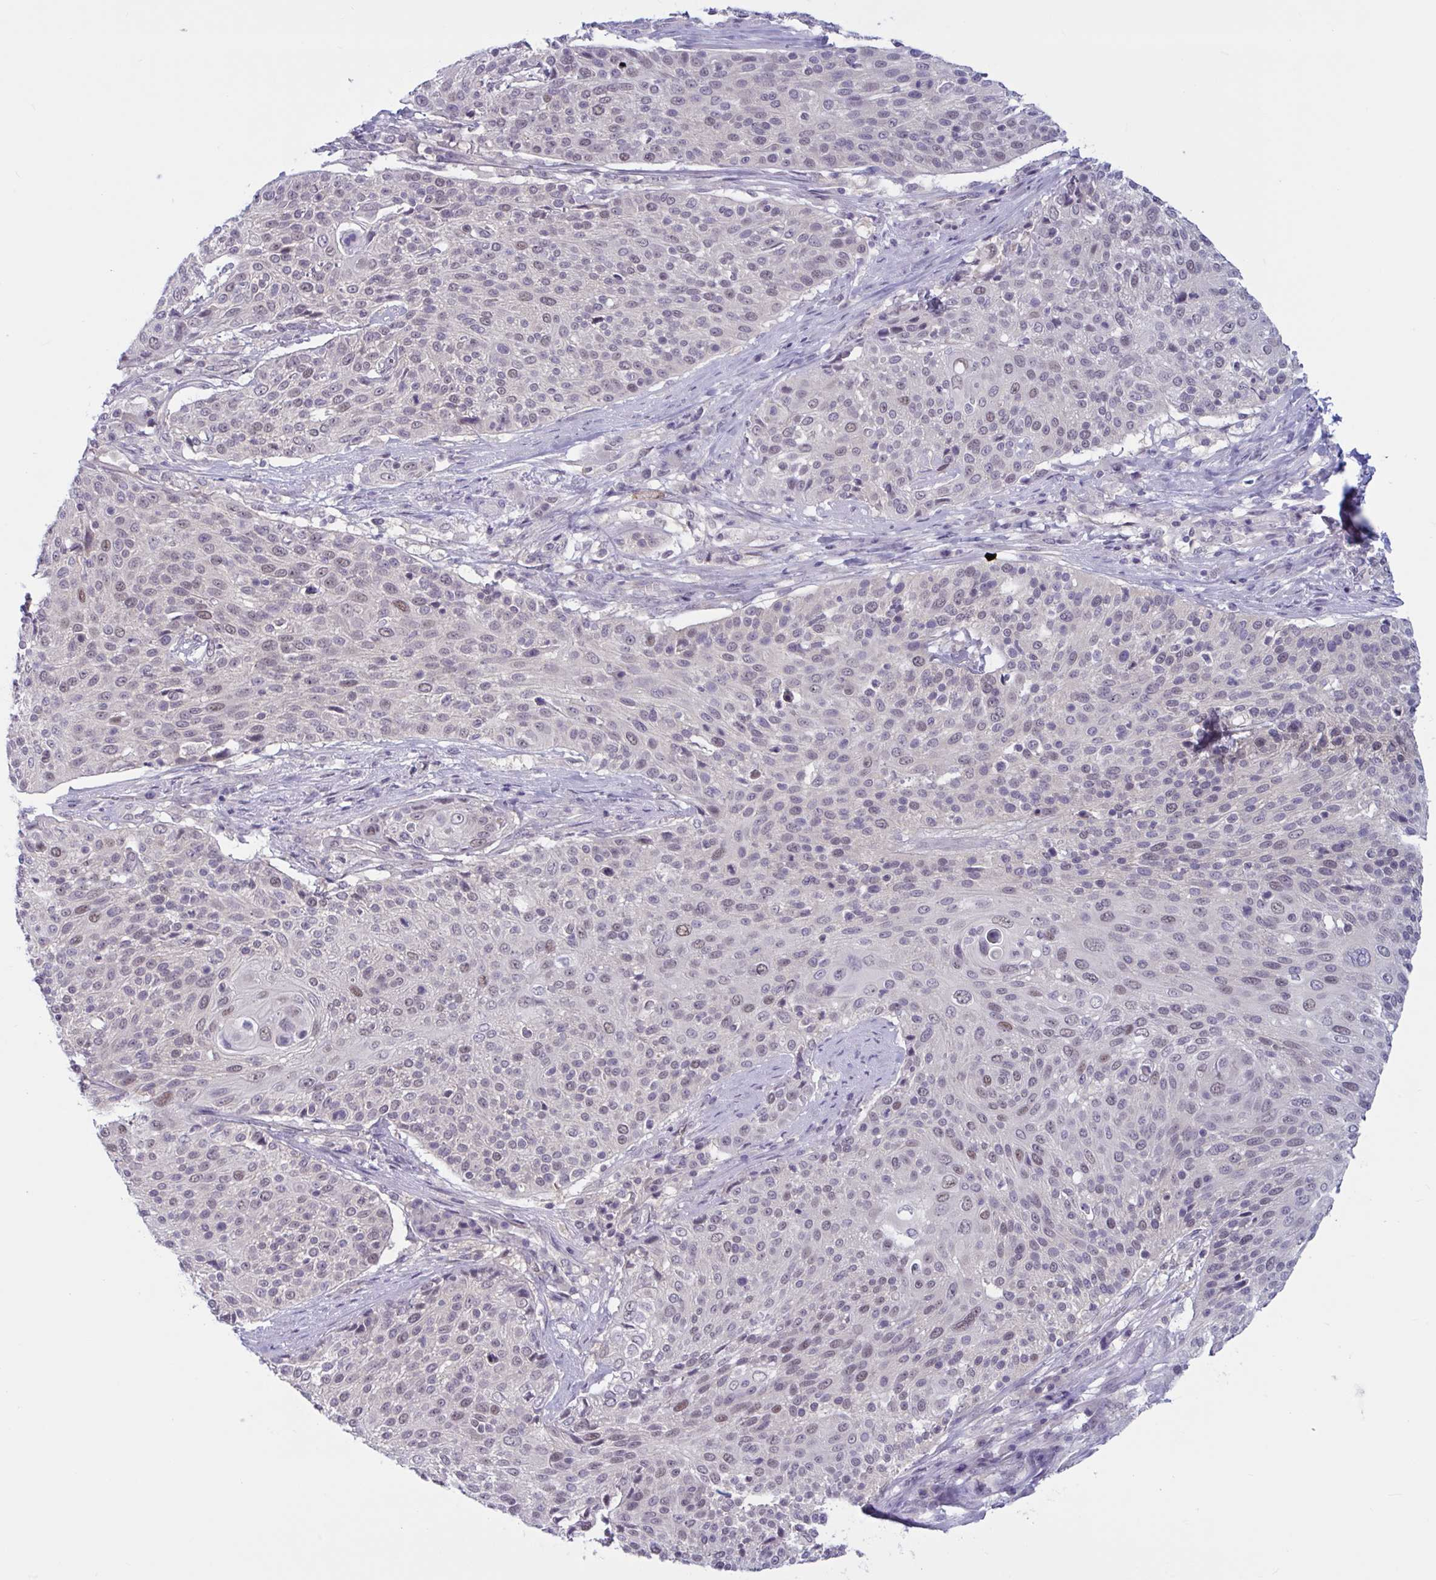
{"staining": {"intensity": "negative", "quantity": "none", "location": "none"}, "tissue": "cervical cancer", "cell_type": "Tumor cells", "image_type": "cancer", "snomed": [{"axis": "morphology", "description": "Squamous cell carcinoma, NOS"}, {"axis": "topography", "description": "Cervix"}], "caption": "This micrograph is of squamous cell carcinoma (cervical) stained with immunohistochemistry to label a protein in brown with the nuclei are counter-stained blue. There is no expression in tumor cells.", "gene": "TSN", "patient": {"sex": "female", "age": 31}}